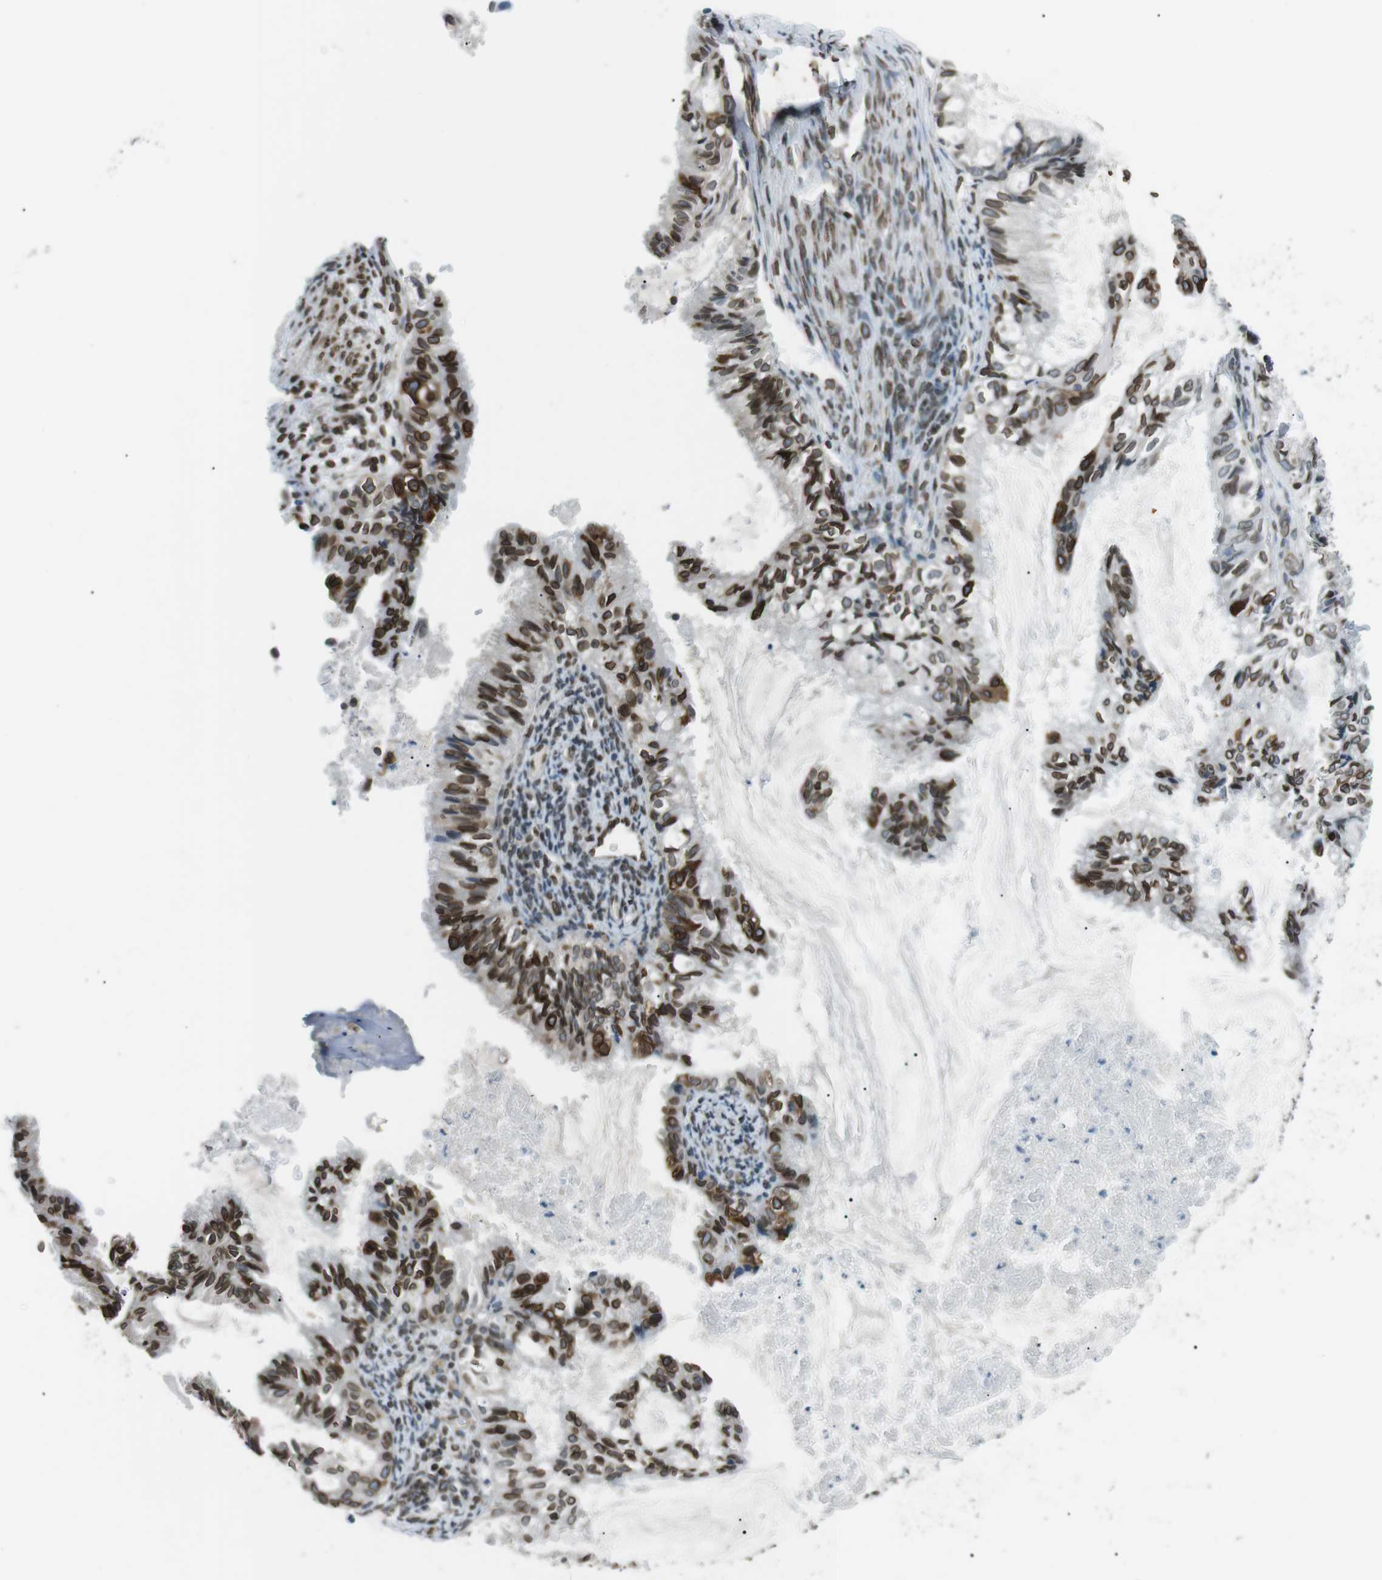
{"staining": {"intensity": "strong", "quantity": "25%-75%", "location": "cytoplasmic/membranous,nuclear"}, "tissue": "cervical cancer", "cell_type": "Tumor cells", "image_type": "cancer", "snomed": [{"axis": "morphology", "description": "Normal tissue, NOS"}, {"axis": "morphology", "description": "Adenocarcinoma, NOS"}, {"axis": "topography", "description": "Cervix"}, {"axis": "topography", "description": "Endometrium"}], "caption": "This is an image of IHC staining of cervical cancer, which shows strong staining in the cytoplasmic/membranous and nuclear of tumor cells.", "gene": "TMX4", "patient": {"sex": "female", "age": 86}}